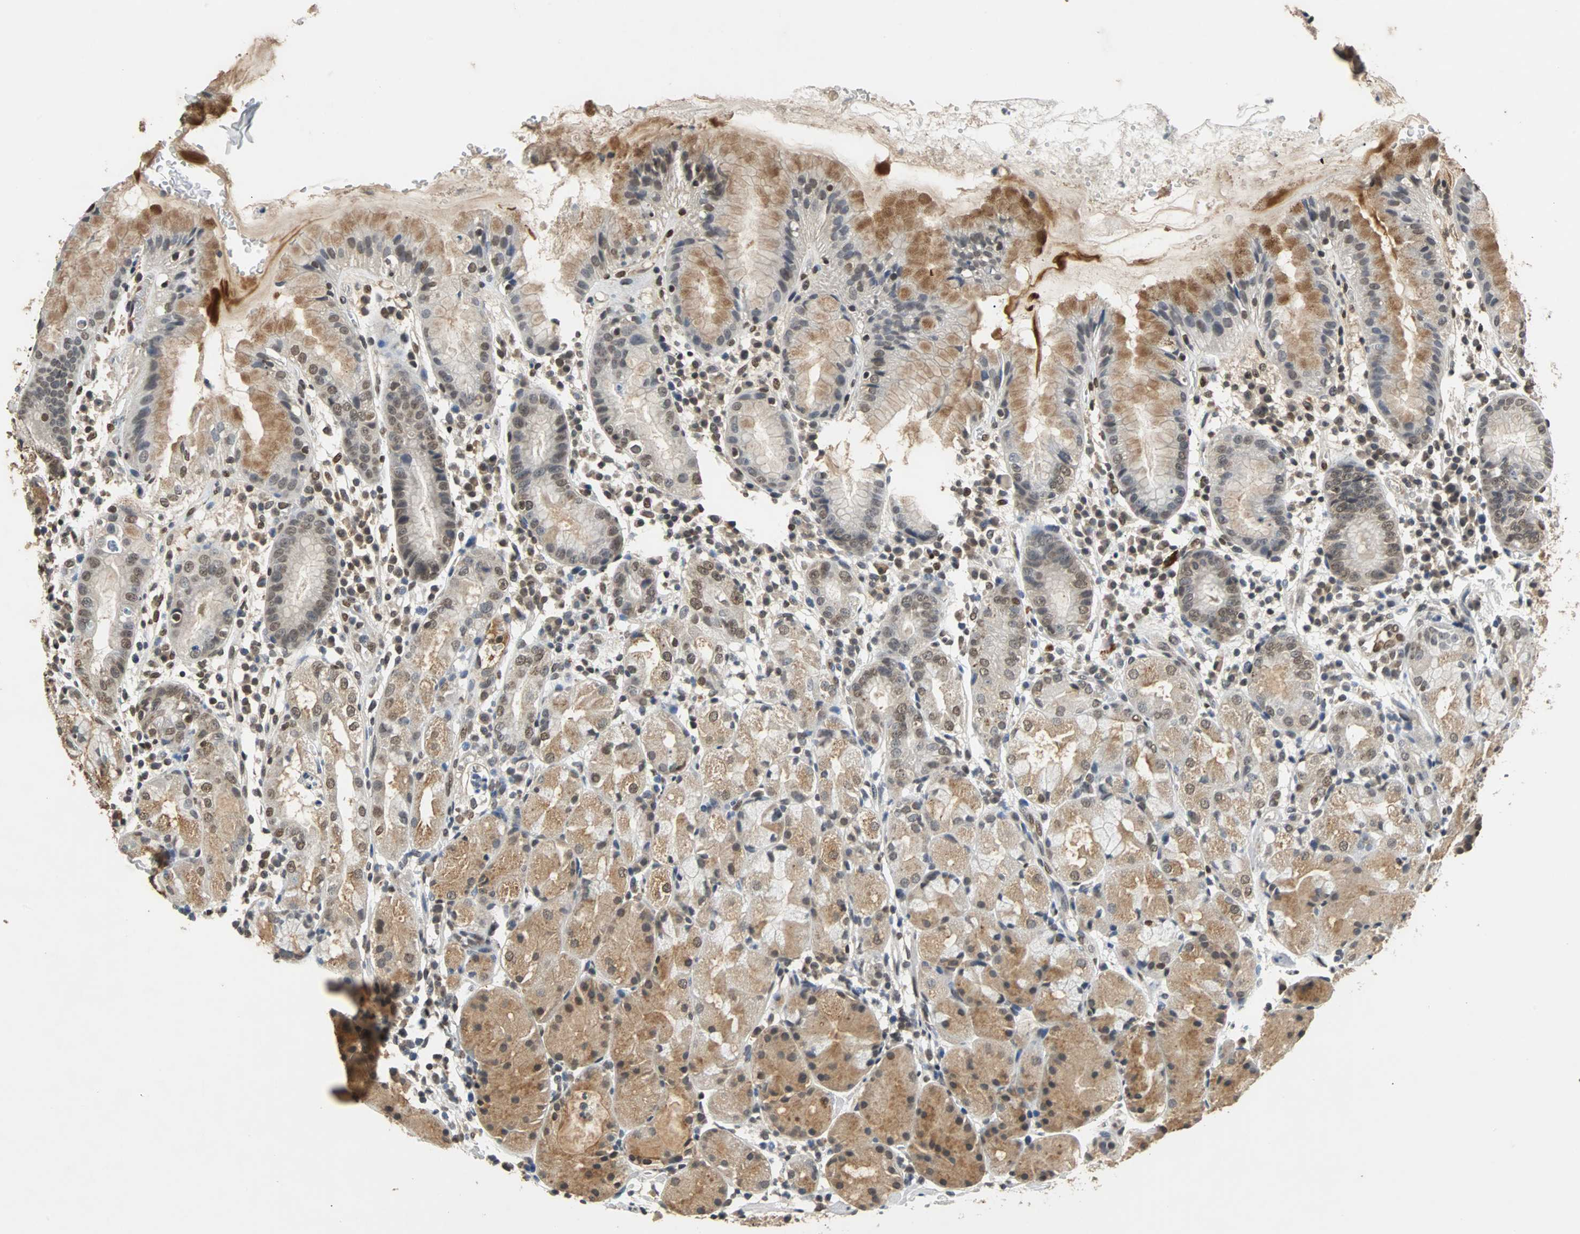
{"staining": {"intensity": "moderate", "quantity": "25%-75%", "location": "cytoplasmic/membranous"}, "tissue": "stomach", "cell_type": "Glandular cells", "image_type": "normal", "snomed": [{"axis": "morphology", "description": "Normal tissue, NOS"}, {"axis": "topography", "description": "Stomach"}, {"axis": "topography", "description": "Stomach, lower"}], "caption": "Immunohistochemical staining of unremarkable human stomach exhibits moderate cytoplasmic/membranous protein staining in about 25%-75% of glandular cells.", "gene": "PHC1", "patient": {"sex": "female", "age": 75}}